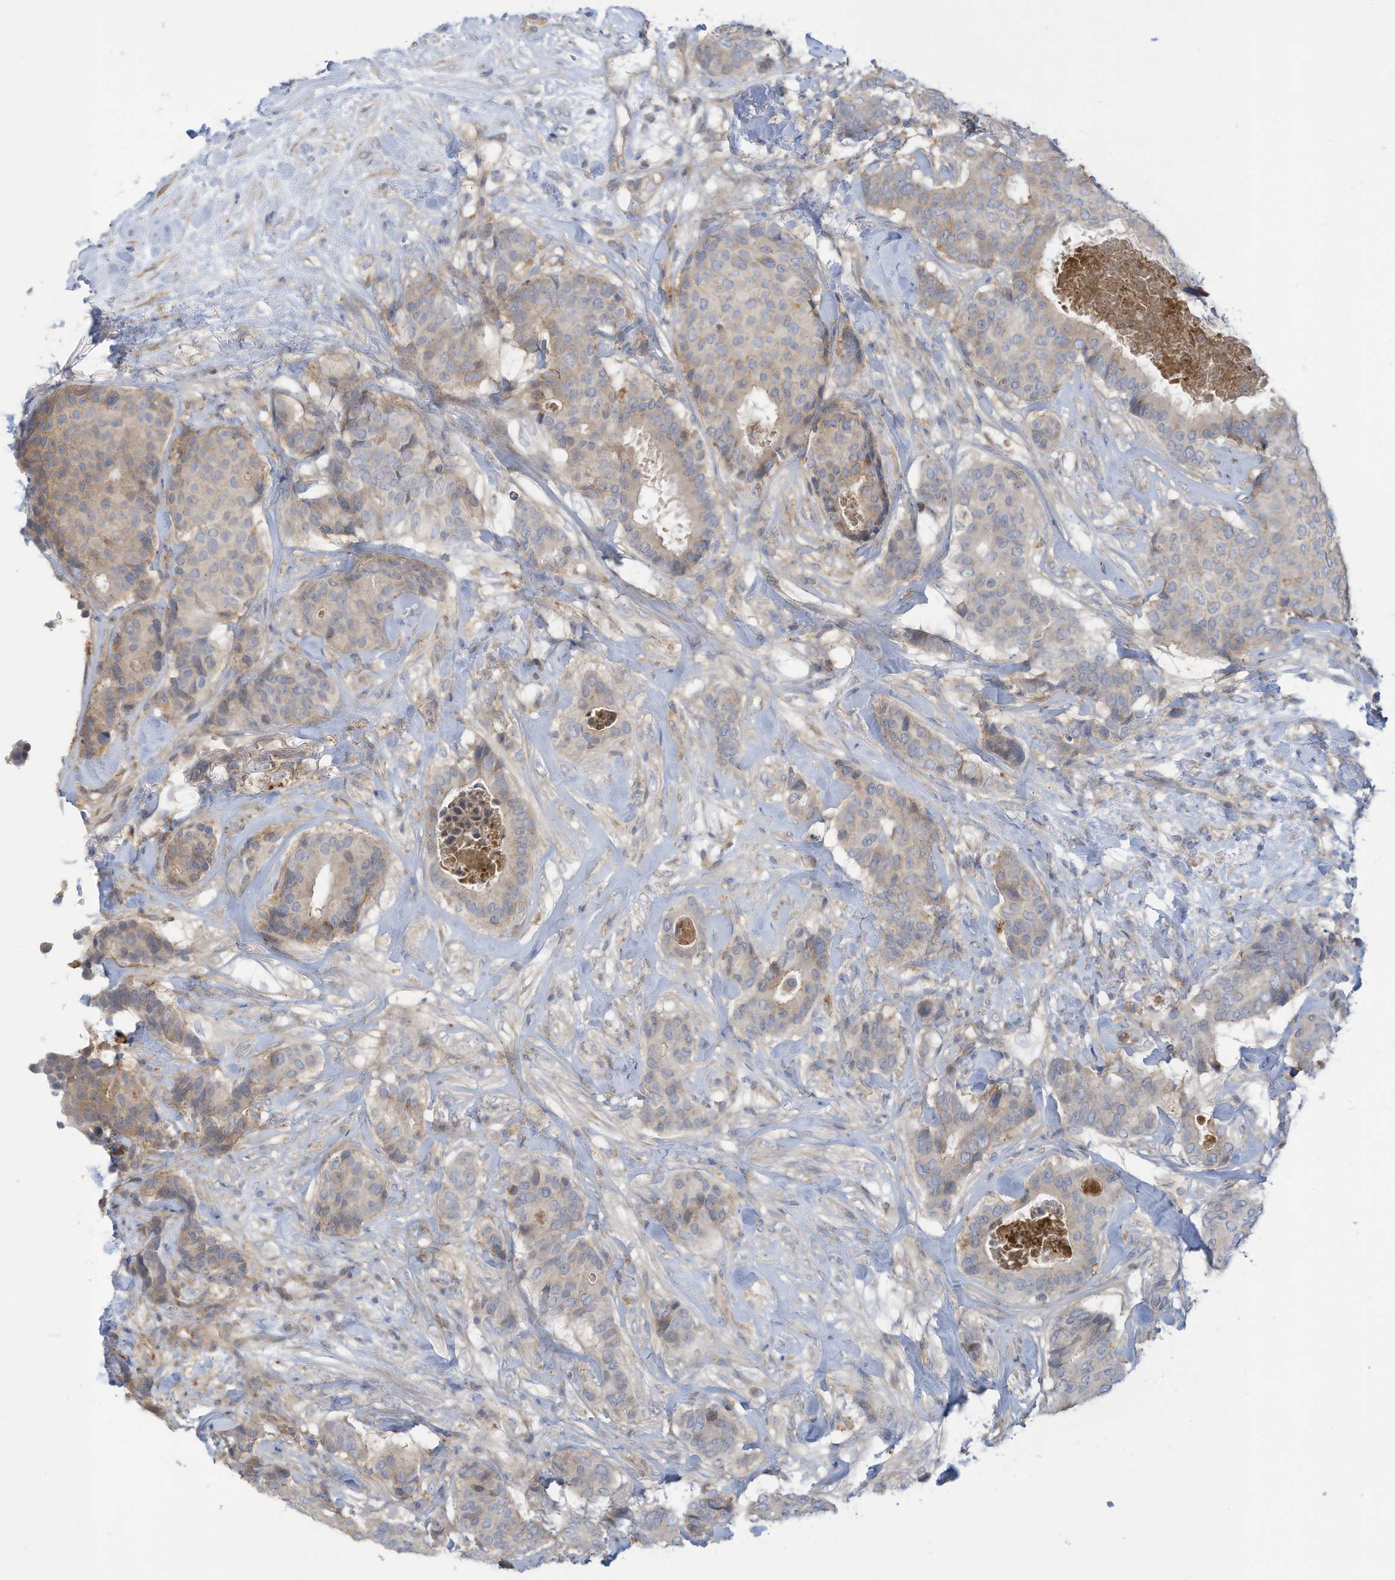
{"staining": {"intensity": "weak", "quantity": "<25%", "location": "cytoplasmic/membranous"}, "tissue": "breast cancer", "cell_type": "Tumor cells", "image_type": "cancer", "snomed": [{"axis": "morphology", "description": "Duct carcinoma"}, {"axis": "topography", "description": "Breast"}], "caption": "High magnification brightfield microscopy of infiltrating ductal carcinoma (breast) stained with DAB (3,3'-diaminobenzidine) (brown) and counterstained with hematoxylin (blue): tumor cells show no significant positivity.", "gene": "ADAT2", "patient": {"sex": "female", "age": 75}}